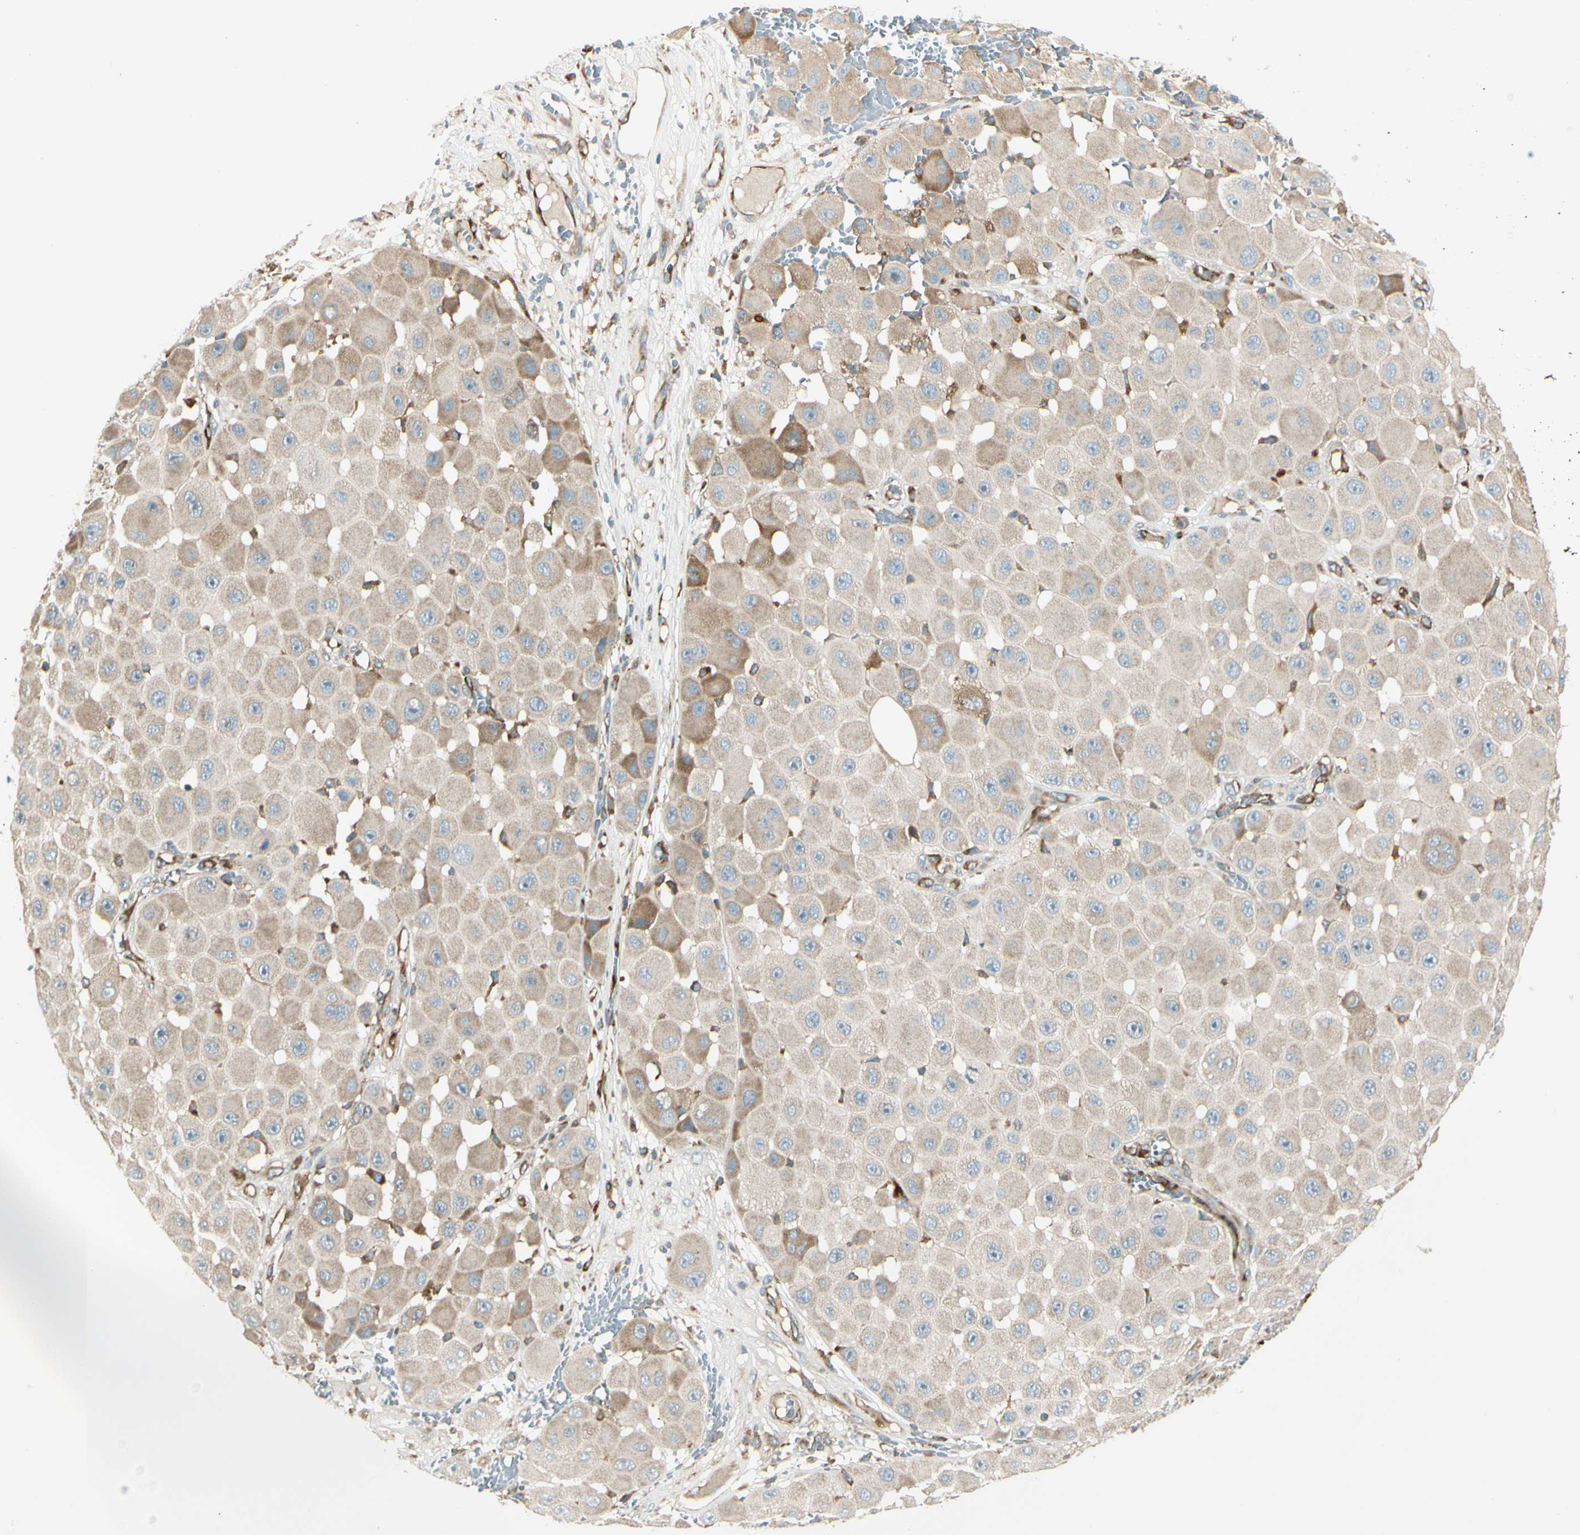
{"staining": {"intensity": "moderate", "quantity": "<25%", "location": "cytoplasmic/membranous"}, "tissue": "melanoma", "cell_type": "Tumor cells", "image_type": "cancer", "snomed": [{"axis": "morphology", "description": "Malignant melanoma, NOS"}, {"axis": "topography", "description": "Skin"}], "caption": "IHC image of melanoma stained for a protein (brown), which demonstrates low levels of moderate cytoplasmic/membranous positivity in about <25% of tumor cells.", "gene": "TRIO", "patient": {"sex": "female", "age": 81}}